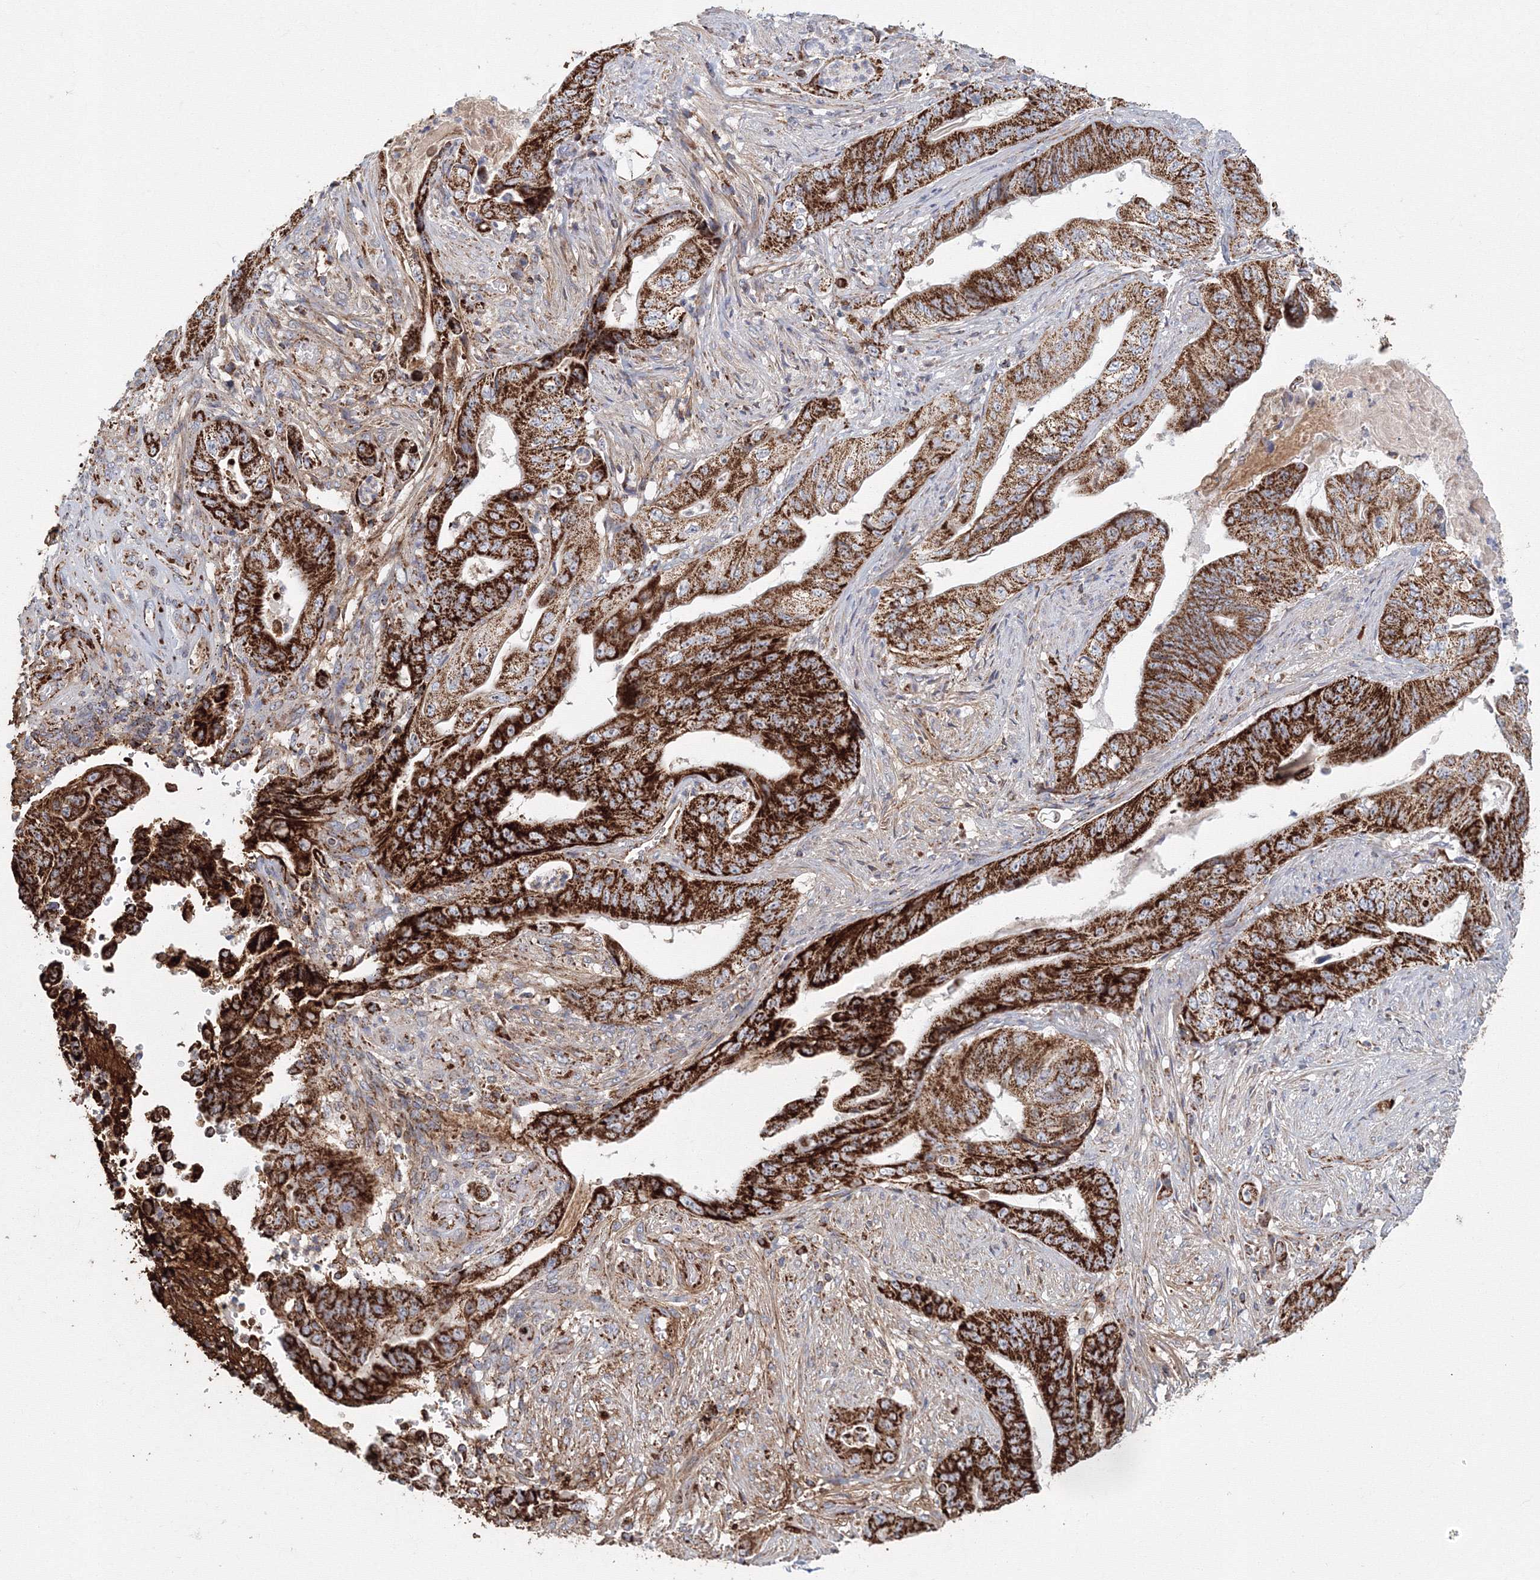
{"staining": {"intensity": "strong", "quantity": ">75%", "location": "cytoplasmic/membranous"}, "tissue": "stomach cancer", "cell_type": "Tumor cells", "image_type": "cancer", "snomed": [{"axis": "morphology", "description": "Adenocarcinoma, NOS"}, {"axis": "topography", "description": "Stomach"}], "caption": "Stomach cancer (adenocarcinoma) tissue reveals strong cytoplasmic/membranous expression in approximately >75% of tumor cells, visualized by immunohistochemistry. Using DAB (3,3'-diaminobenzidine) (brown) and hematoxylin (blue) stains, captured at high magnification using brightfield microscopy.", "gene": "GRPEL1", "patient": {"sex": "female", "age": 73}}